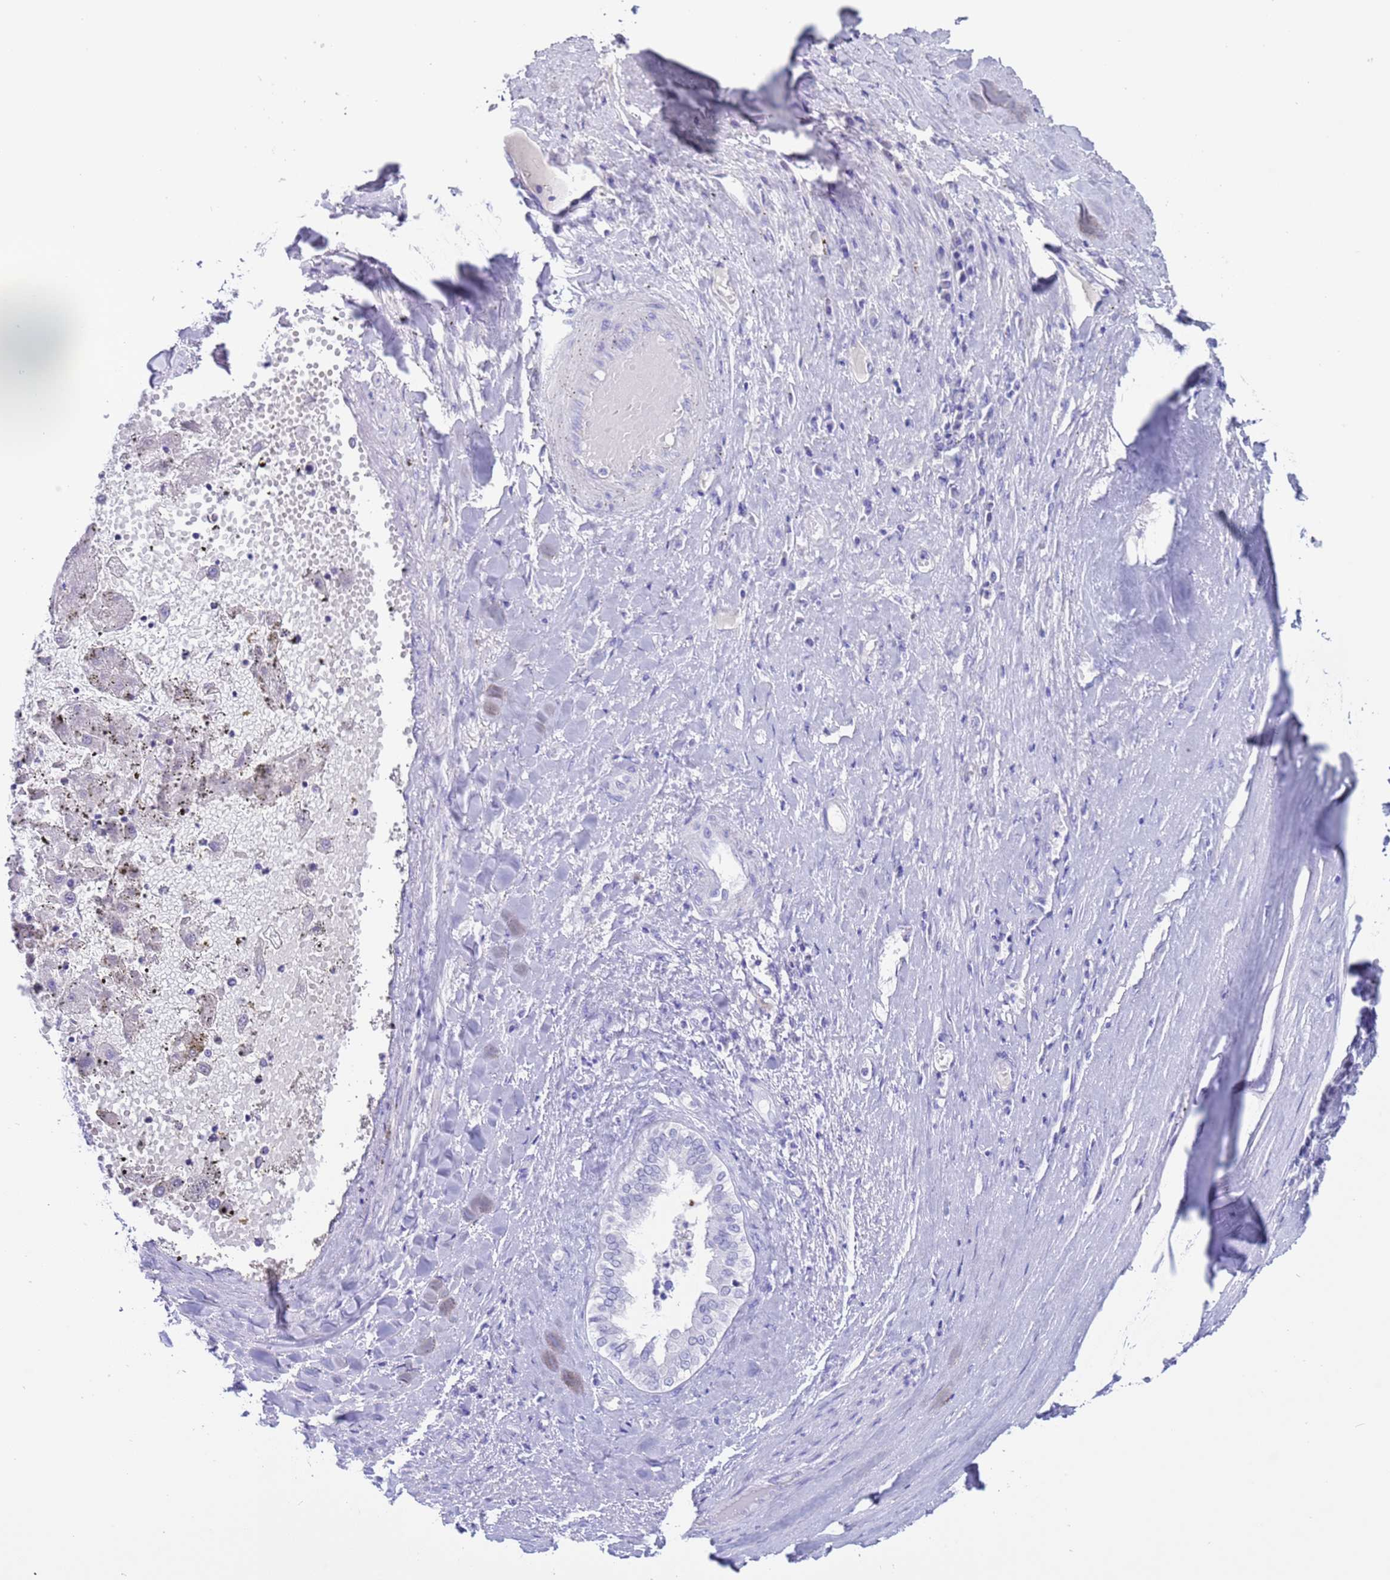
{"staining": {"intensity": "negative", "quantity": "none", "location": "none"}, "tissue": "liver cancer", "cell_type": "Tumor cells", "image_type": "cancer", "snomed": [{"axis": "morphology", "description": "Carcinoma, Hepatocellular, NOS"}, {"axis": "topography", "description": "Liver"}], "caption": "A high-resolution image shows immunohistochemistry (IHC) staining of liver cancer (hepatocellular carcinoma), which exhibits no significant staining in tumor cells.", "gene": "CKM", "patient": {"sex": "male", "age": 72}}